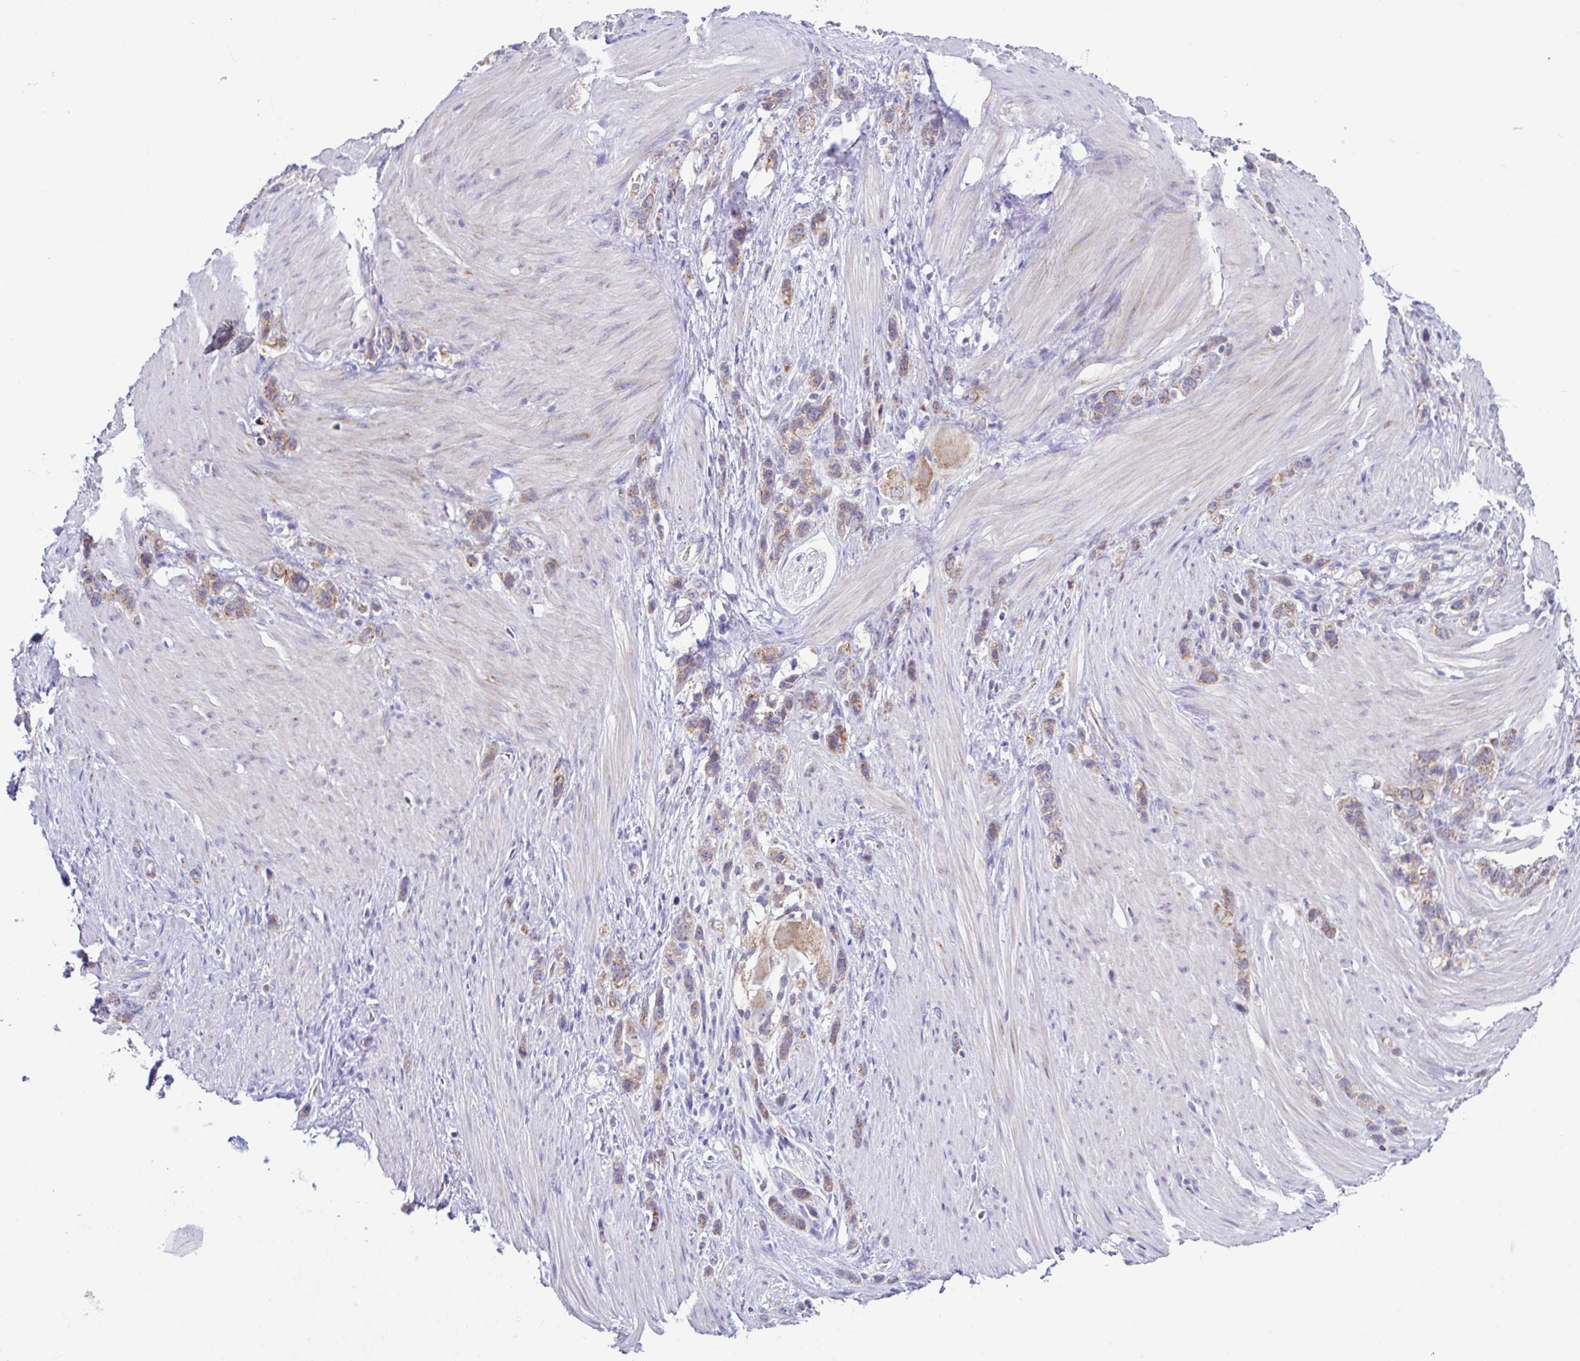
{"staining": {"intensity": "moderate", "quantity": "25%-75%", "location": "cytoplasmic/membranous"}, "tissue": "stomach cancer", "cell_type": "Tumor cells", "image_type": "cancer", "snomed": [{"axis": "morphology", "description": "Adenocarcinoma, NOS"}, {"axis": "topography", "description": "Stomach"}], "caption": "Stomach cancer (adenocarcinoma) tissue demonstrates moderate cytoplasmic/membranous positivity in about 25%-75% of tumor cells (DAB = brown stain, brightfield microscopy at high magnification).", "gene": "NDUFS2", "patient": {"sex": "female", "age": 65}}